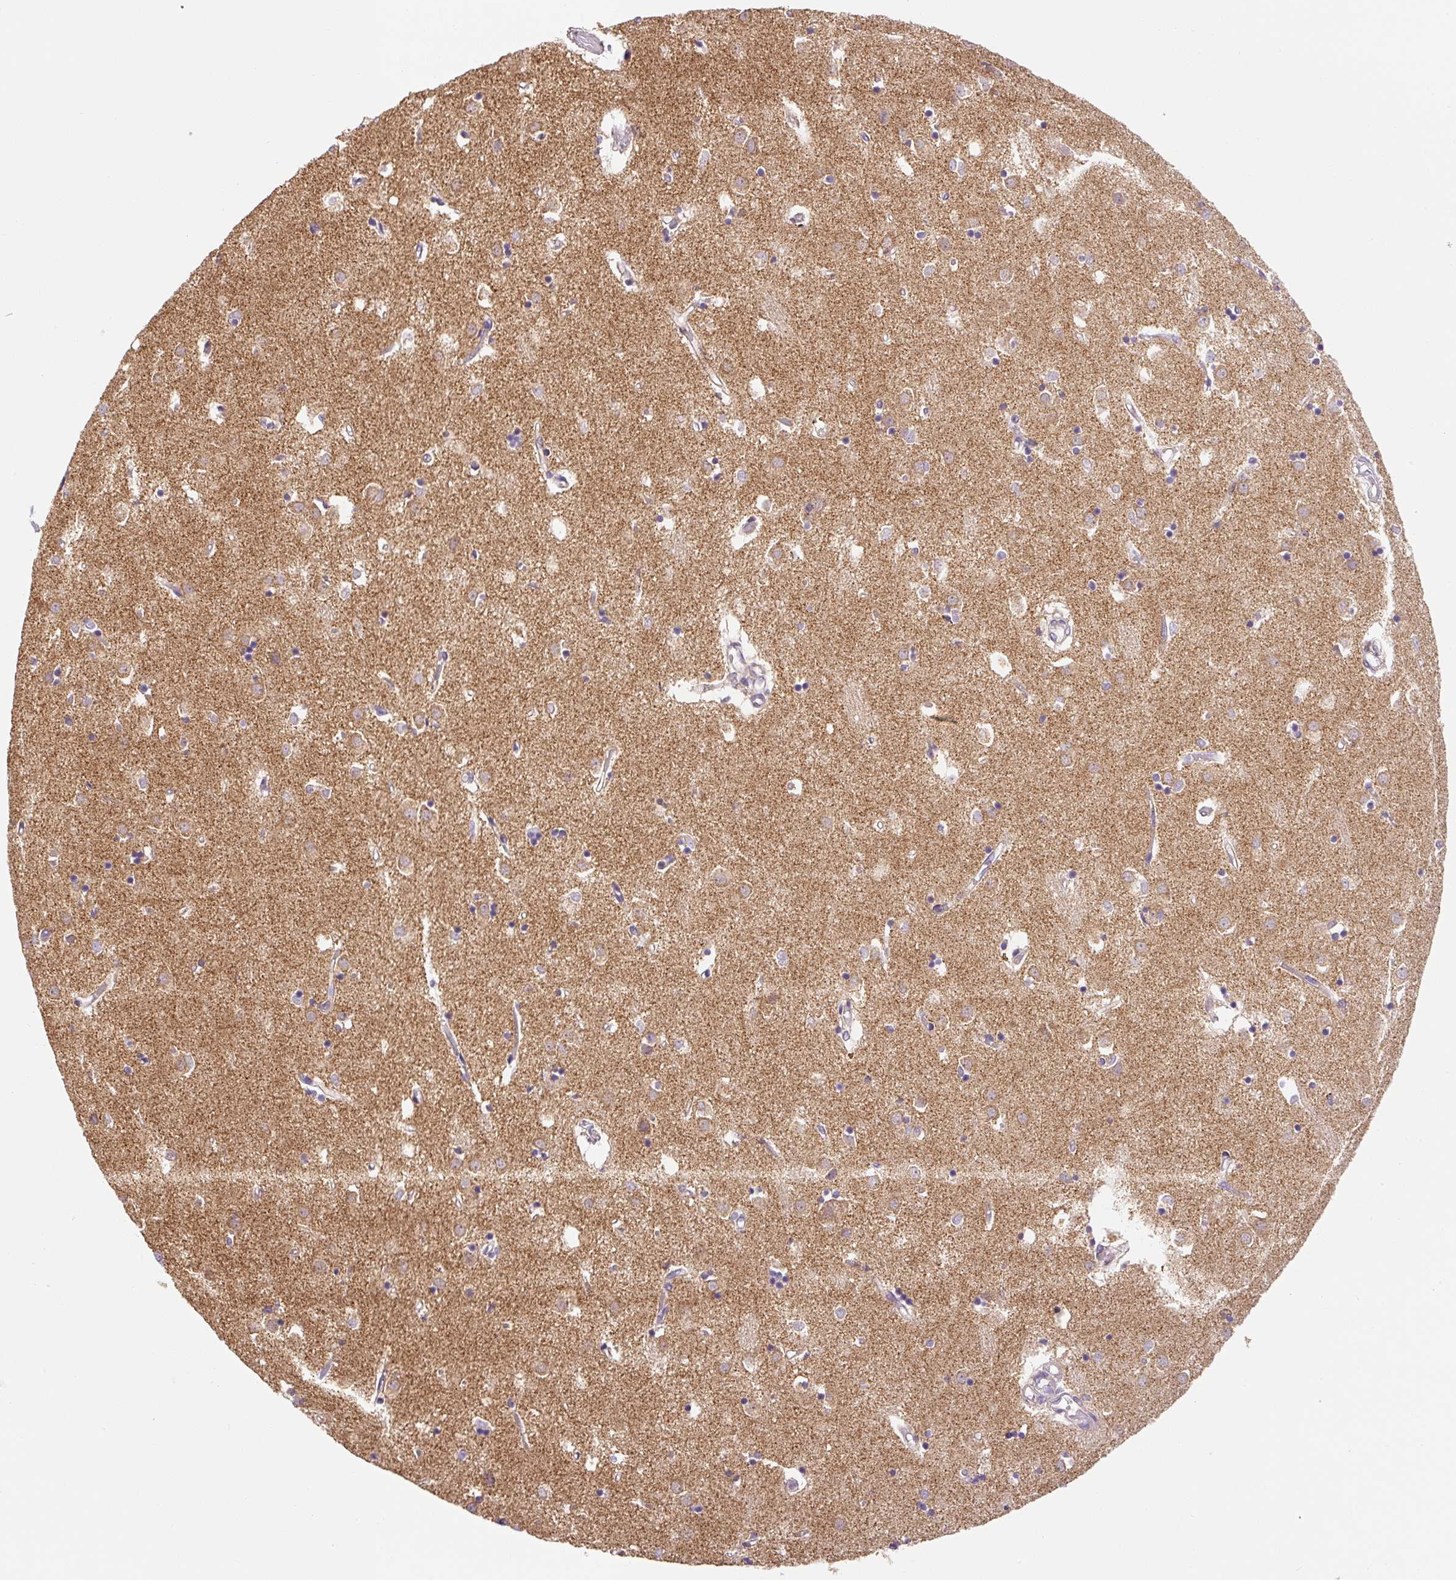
{"staining": {"intensity": "moderate", "quantity": "<25%", "location": "cytoplasmic/membranous"}, "tissue": "caudate", "cell_type": "Glial cells", "image_type": "normal", "snomed": [{"axis": "morphology", "description": "Normal tissue, NOS"}, {"axis": "topography", "description": "Lateral ventricle wall"}], "caption": "This photomicrograph exhibits benign caudate stained with immunohistochemistry (IHC) to label a protein in brown. The cytoplasmic/membranous of glial cells show moderate positivity for the protein. Nuclei are counter-stained blue.", "gene": "MFSD9", "patient": {"sex": "male", "age": 70}}